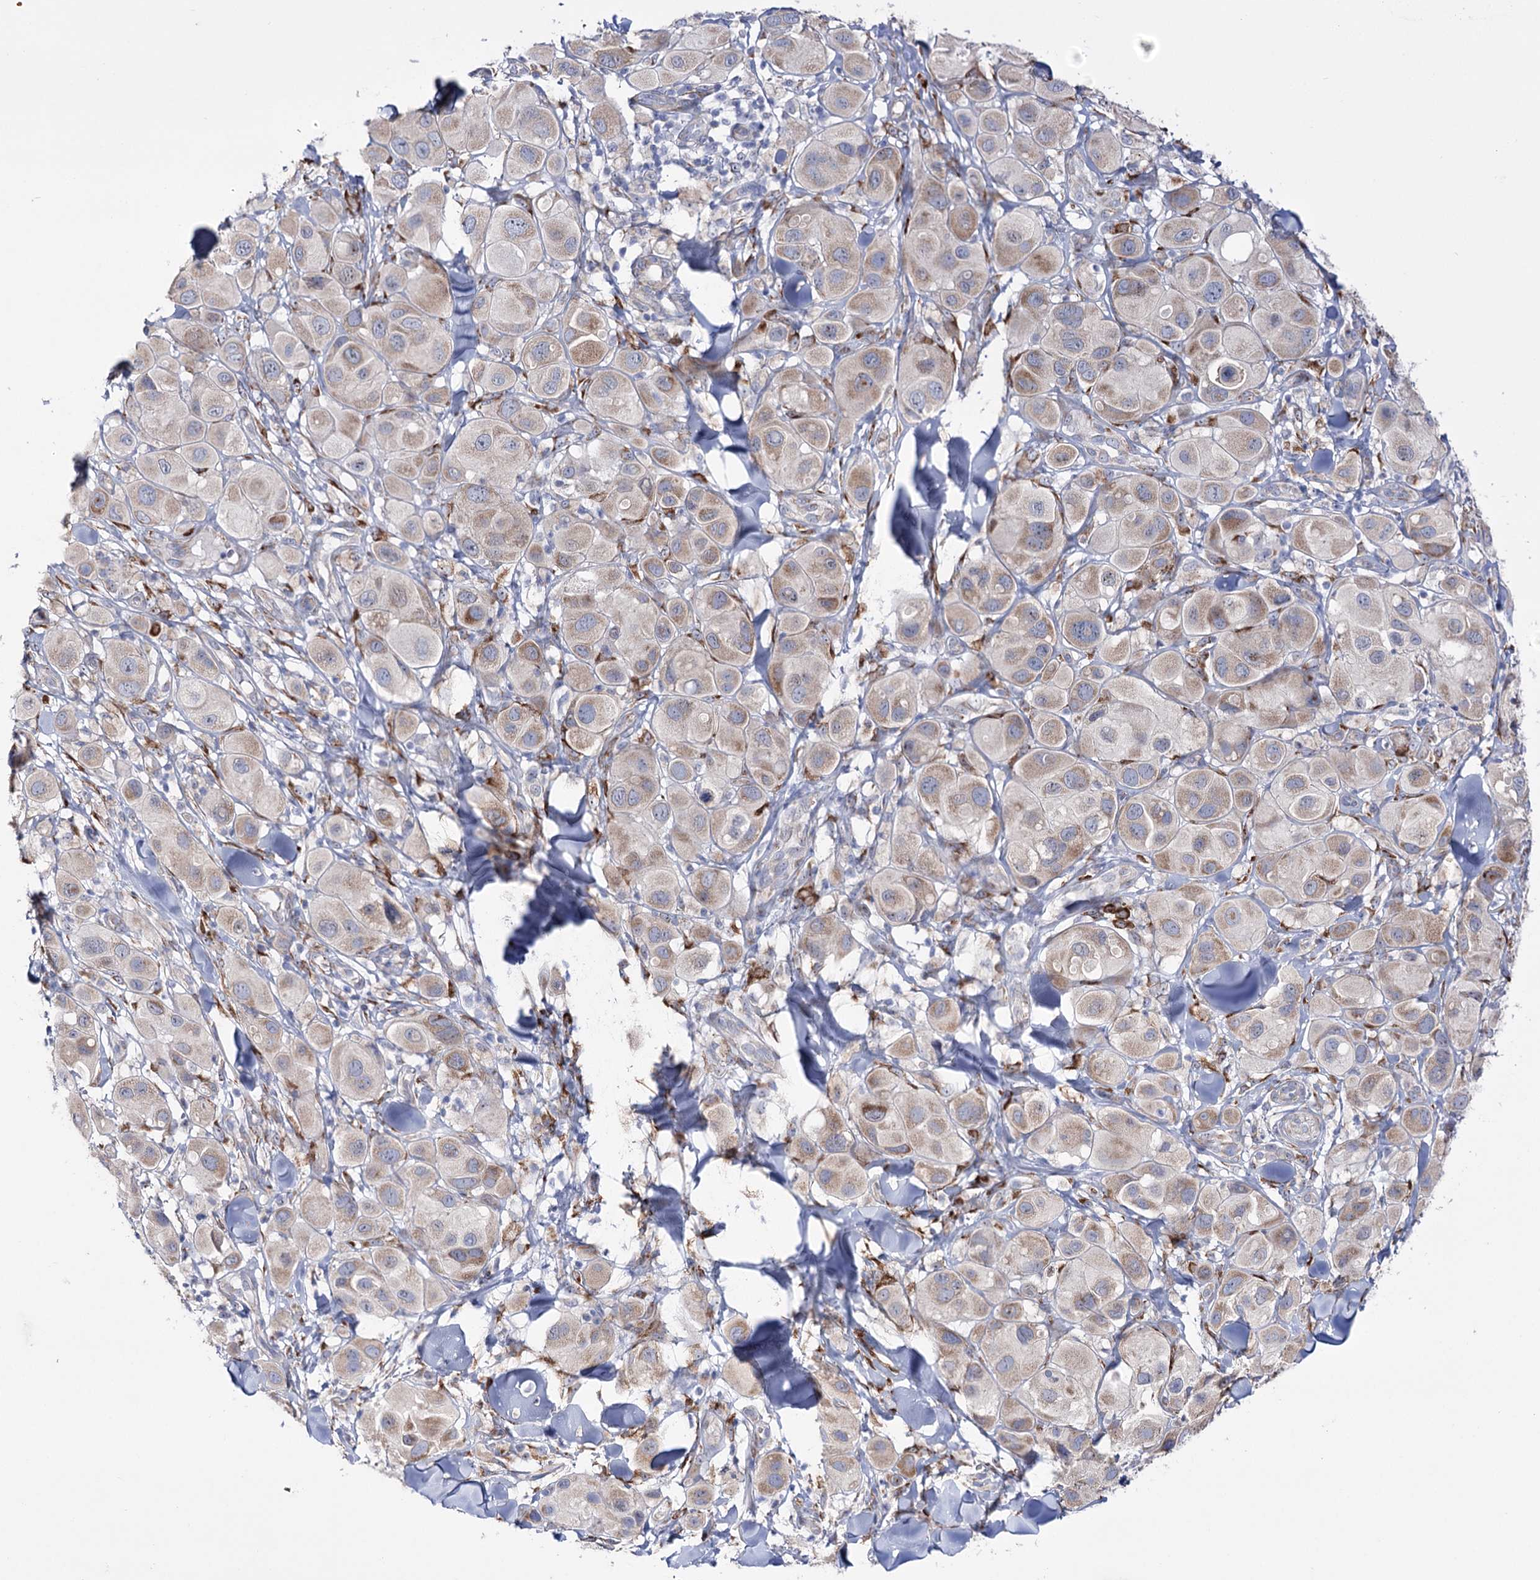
{"staining": {"intensity": "weak", "quantity": "25%-75%", "location": "cytoplasmic/membranous"}, "tissue": "melanoma", "cell_type": "Tumor cells", "image_type": "cancer", "snomed": [{"axis": "morphology", "description": "Malignant melanoma, Metastatic site"}, {"axis": "topography", "description": "Skin"}], "caption": "A brown stain shows weak cytoplasmic/membranous expression of a protein in melanoma tumor cells.", "gene": "METTL5", "patient": {"sex": "male", "age": 41}}